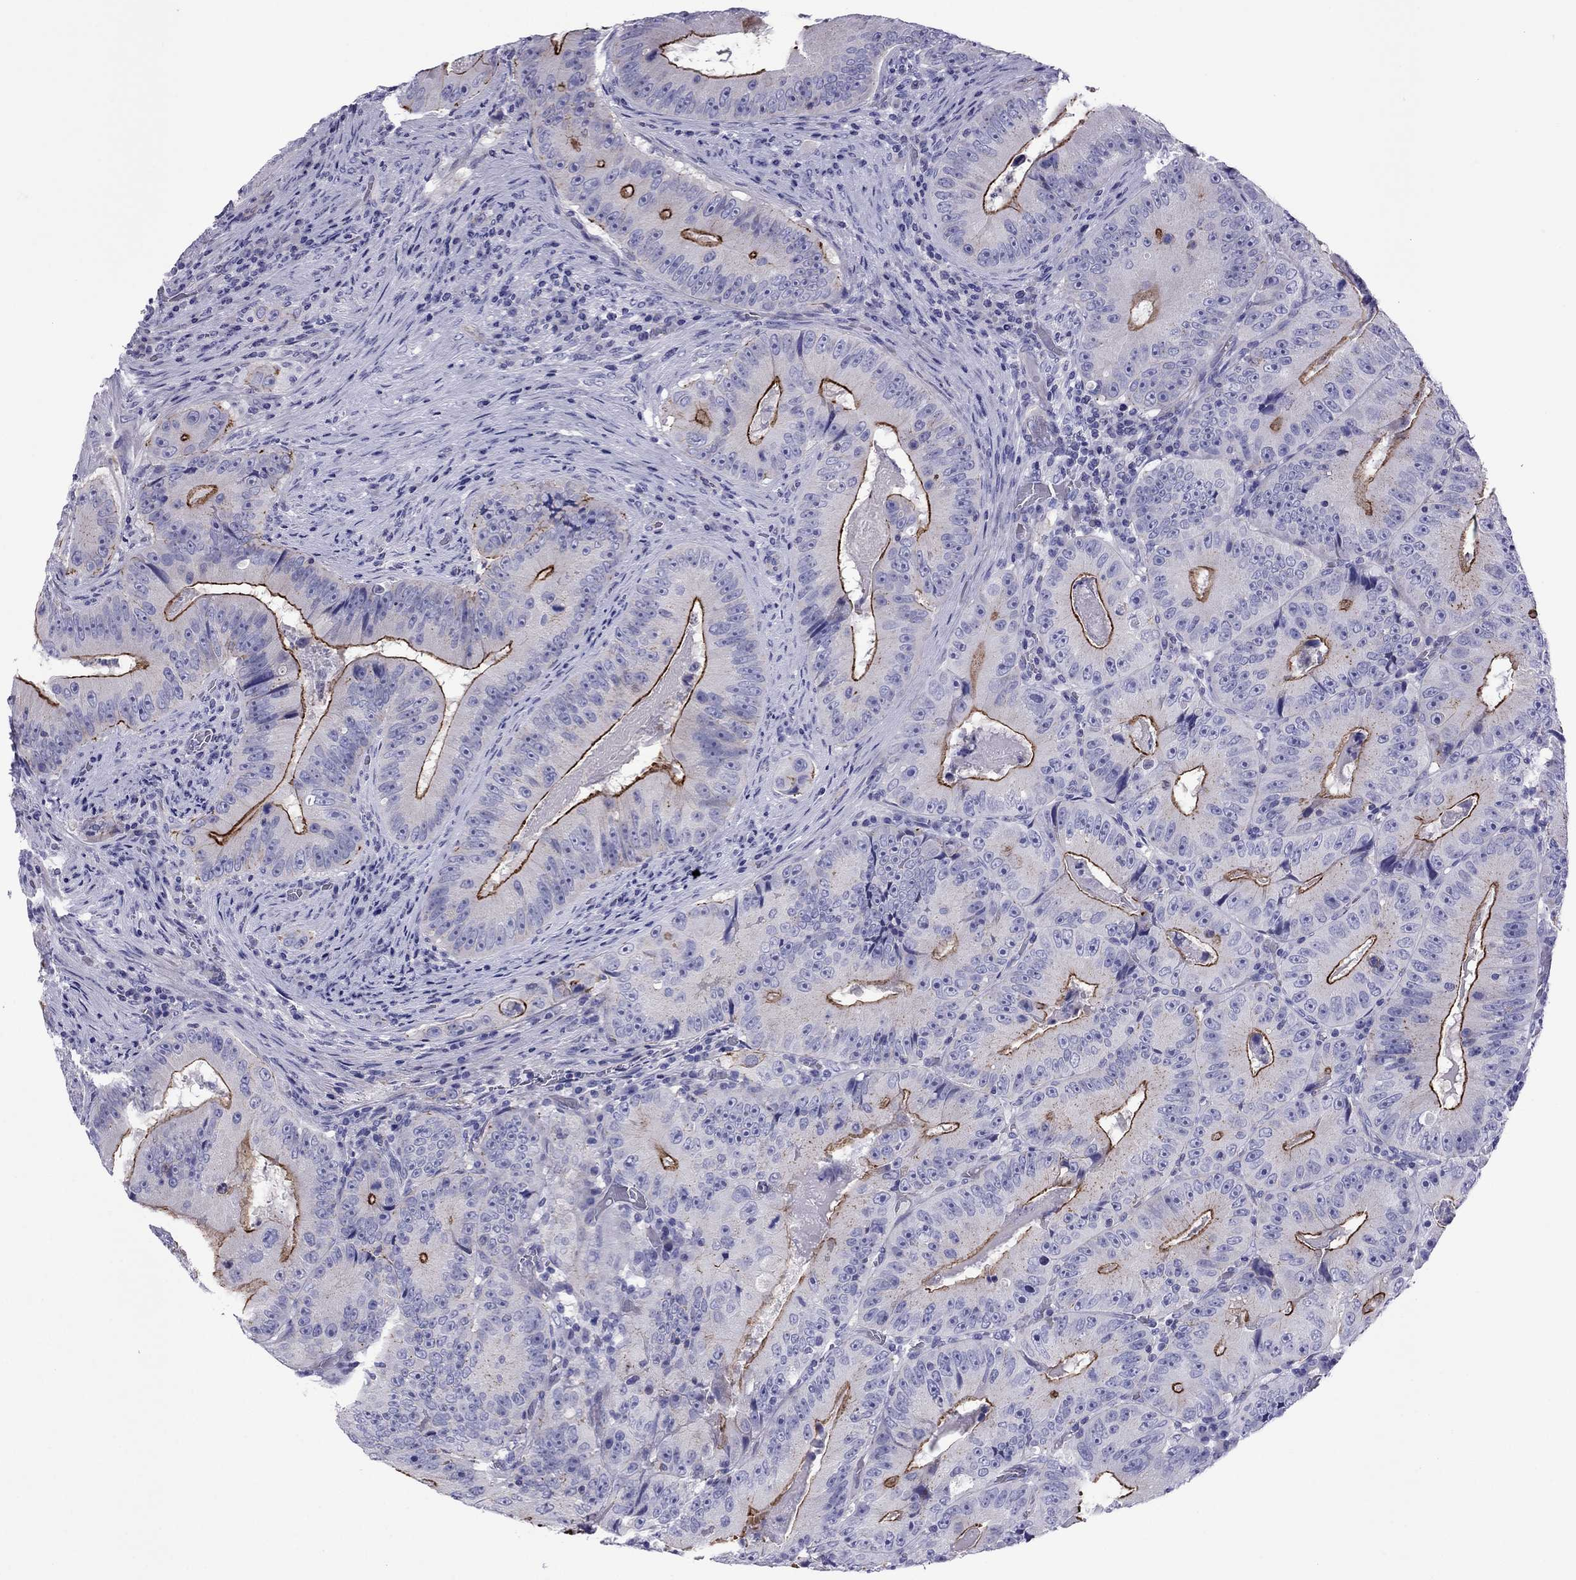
{"staining": {"intensity": "strong", "quantity": "<25%", "location": "cytoplasmic/membranous"}, "tissue": "colorectal cancer", "cell_type": "Tumor cells", "image_type": "cancer", "snomed": [{"axis": "morphology", "description": "Adenocarcinoma, NOS"}, {"axis": "topography", "description": "Colon"}], "caption": "Tumor cells exhibit medium levels of strong cytoplasmic/membranous expression in approximately <25% of cells in colorectal cancer.", "gene": "MYL11", "patient": {"sex": "female", "age": 86}}